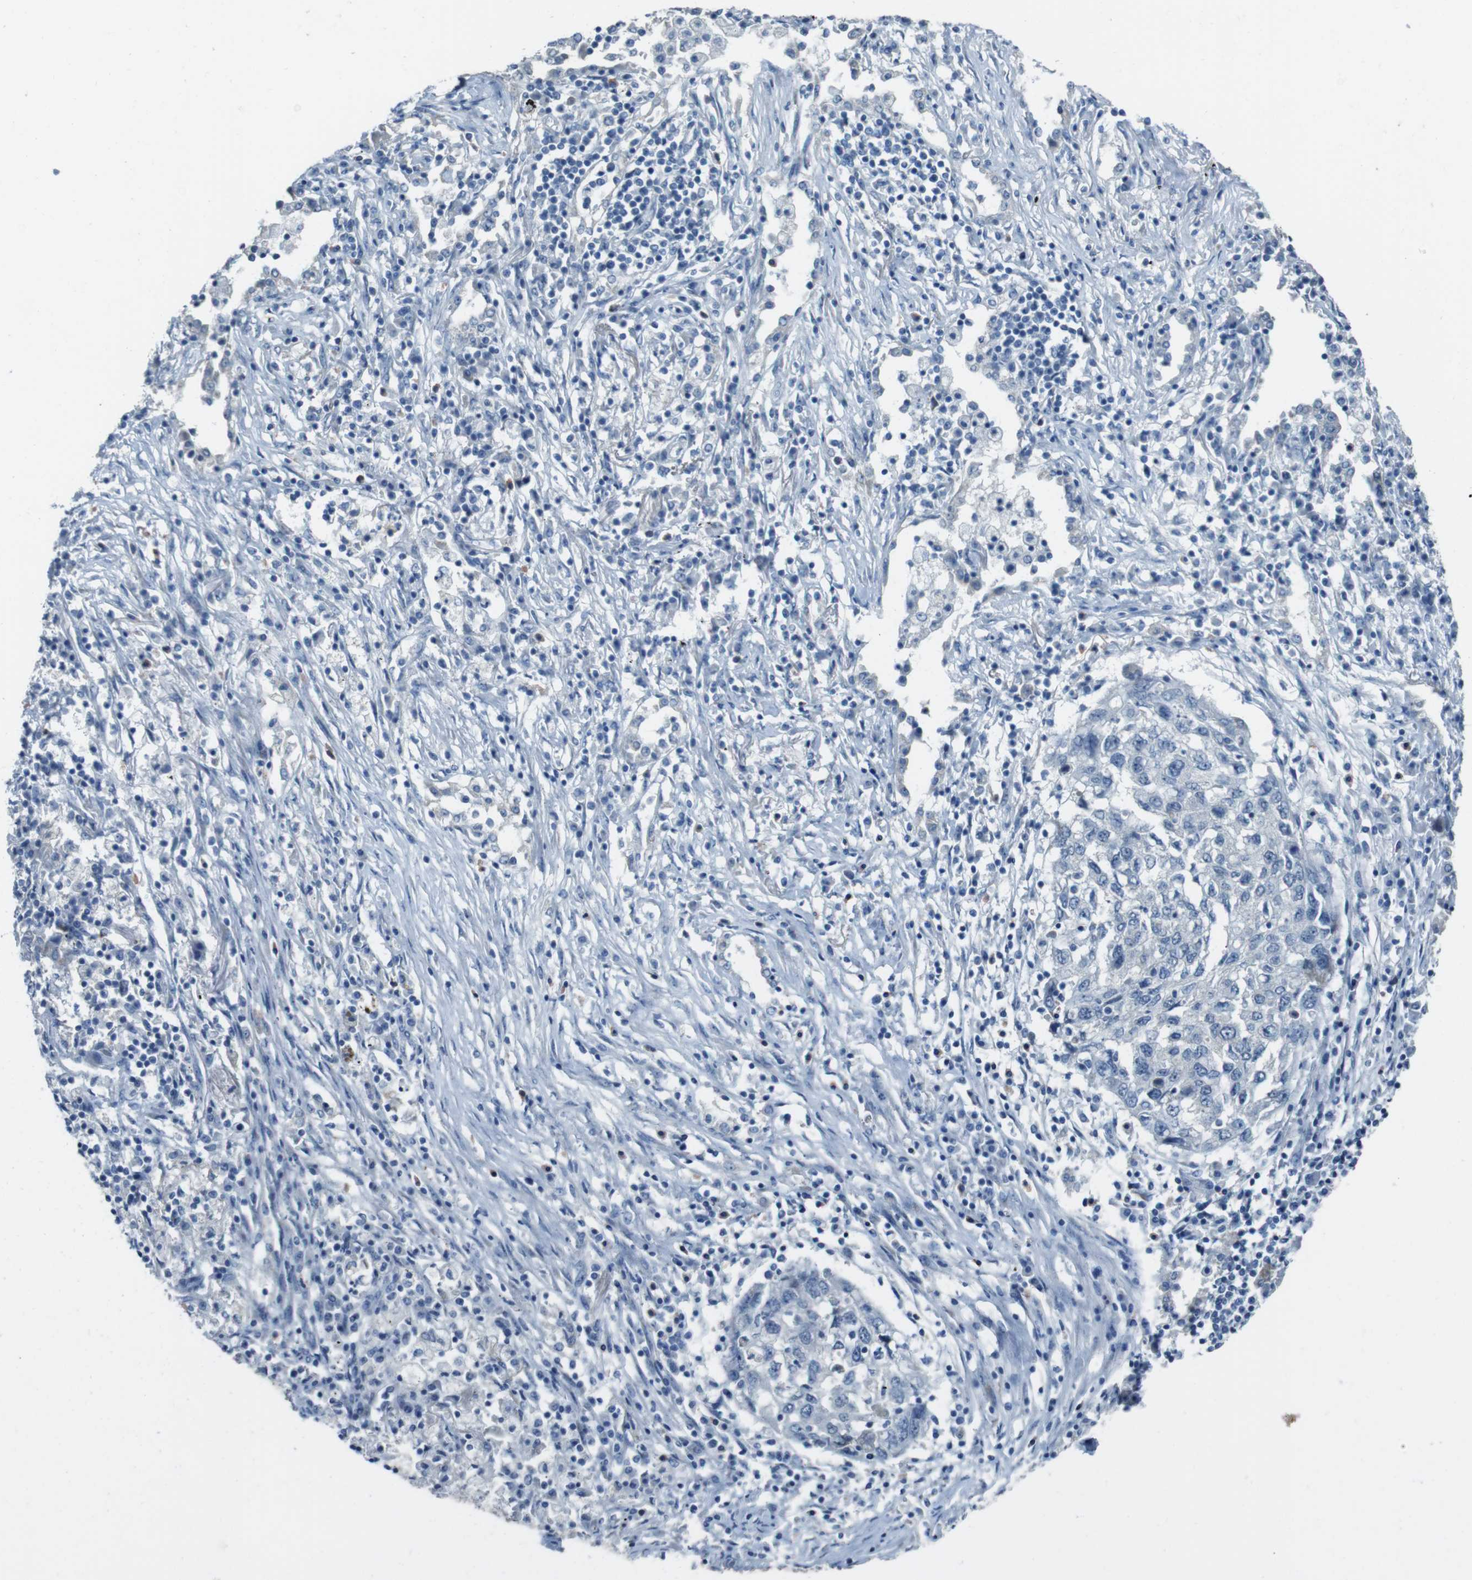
{"staining": {"intensity": "negative", "quantity": "none", "location": "none"}, "tissue": "lung cancer", "cell_type": "Tumor cells", "image_type": "cancer", "snomed": [{"axis": "morphology", "description": "Squamous cell carcinoma, NOS"}, {"axis": "topography", "description": "Lung"}], "caption": "A photomicrograph of human lung cancer (squamous cell carcinoma) is negative for staining in tumor cells. (IHC, brightfield microscopy, high magnification).", "gene": "ENTPD7", "patient": {"sex": "female", "age": 63}}